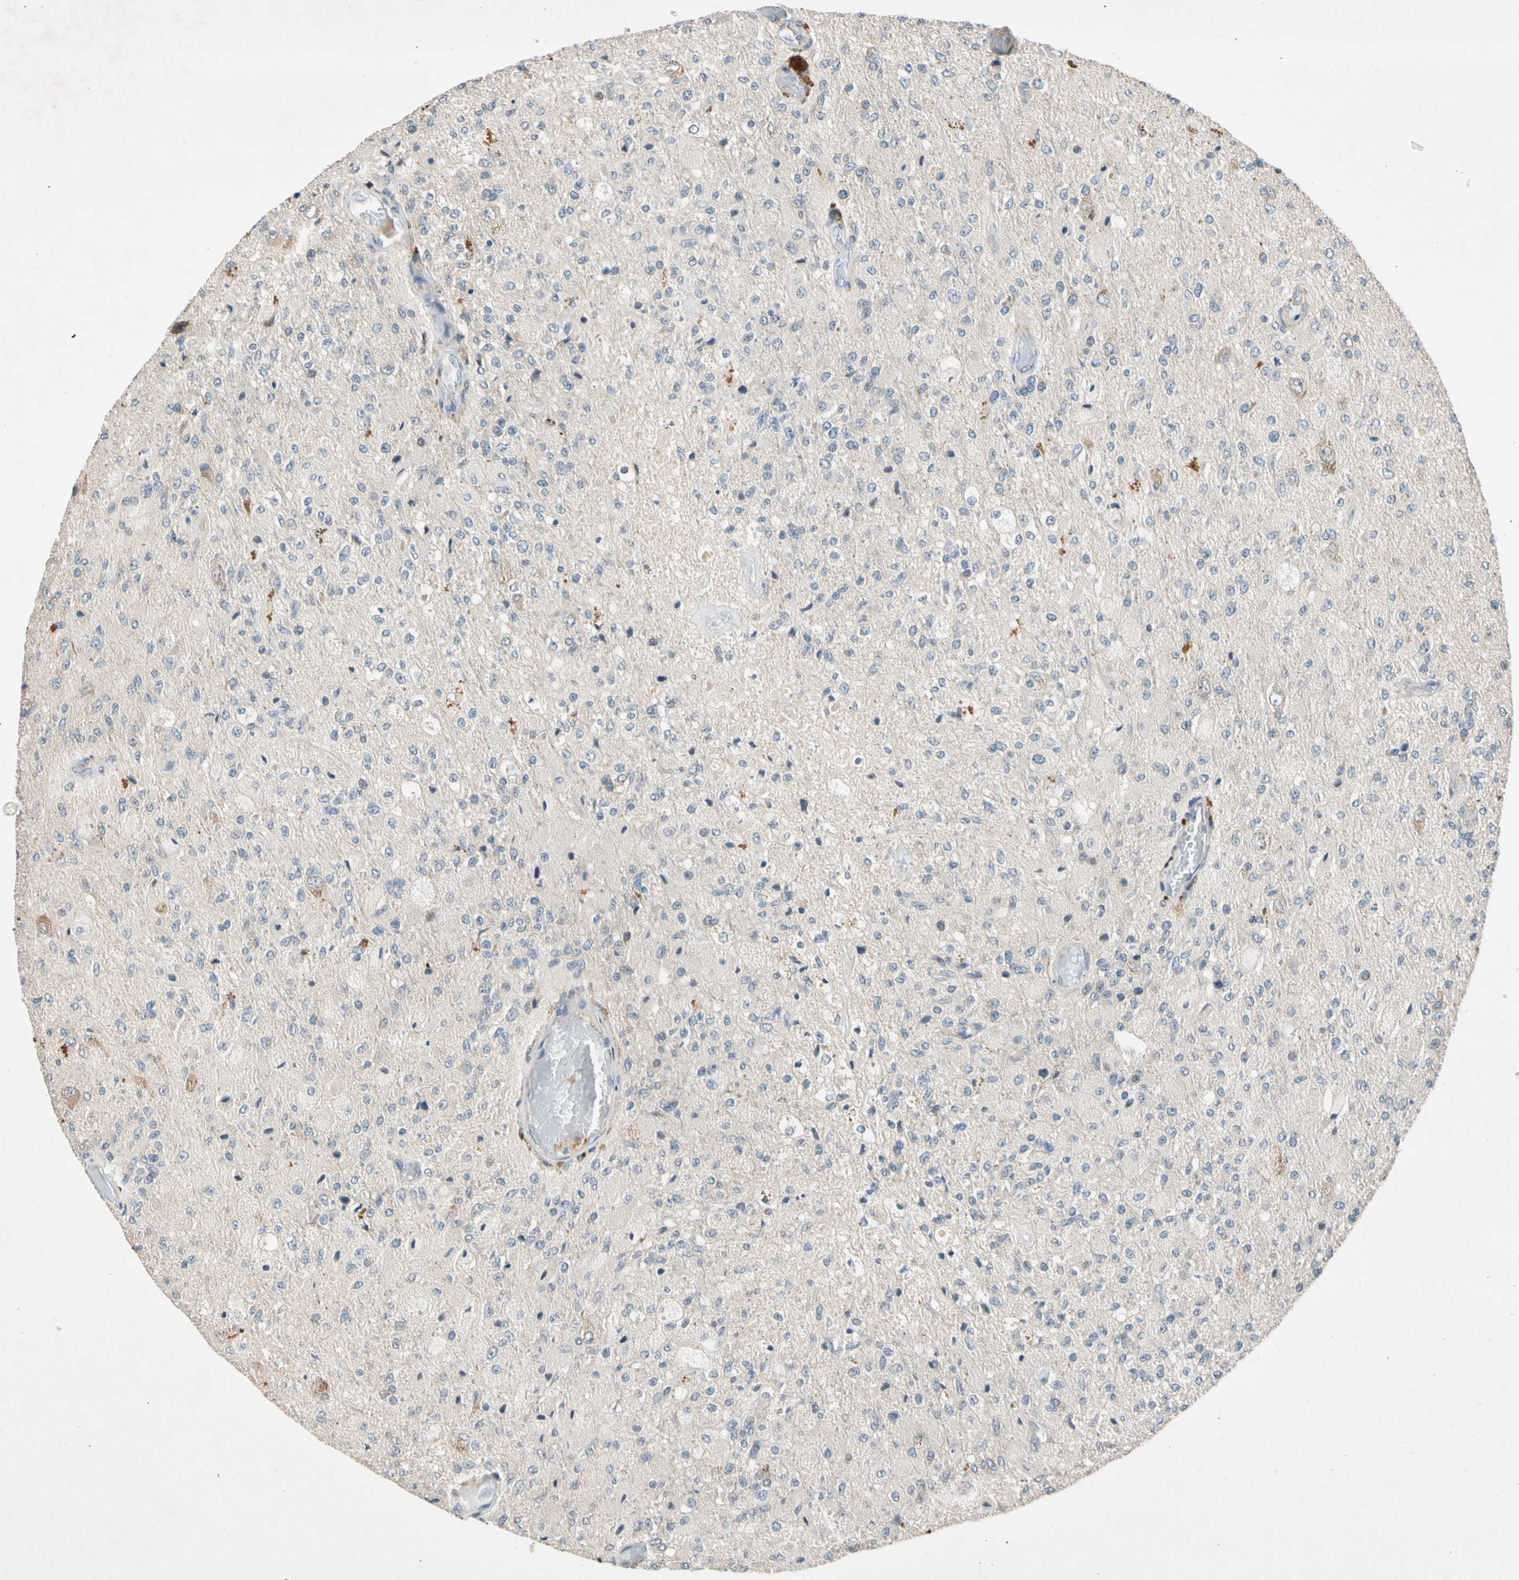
{"staining": {"intensity": "negative", "quantity": "none", "location": "none"}, "tissue": "glioma", "cell_type": "Tumor cells", "image_type": "cancer", "snomed": [{"axis": "morphology", "description": "Normal tissue, NOS"}, {"axis": "morphology", "description": "Glioma, malignant, High grade"}, {"axis": "topography", "description": "Cerebral cortex"}], "caption": "The histopathology image reveals no significant staining in tumor cells of malignant glioma (high-grade).", "gene": "CNST", "patient": {"sex": "male", "age": 77}}